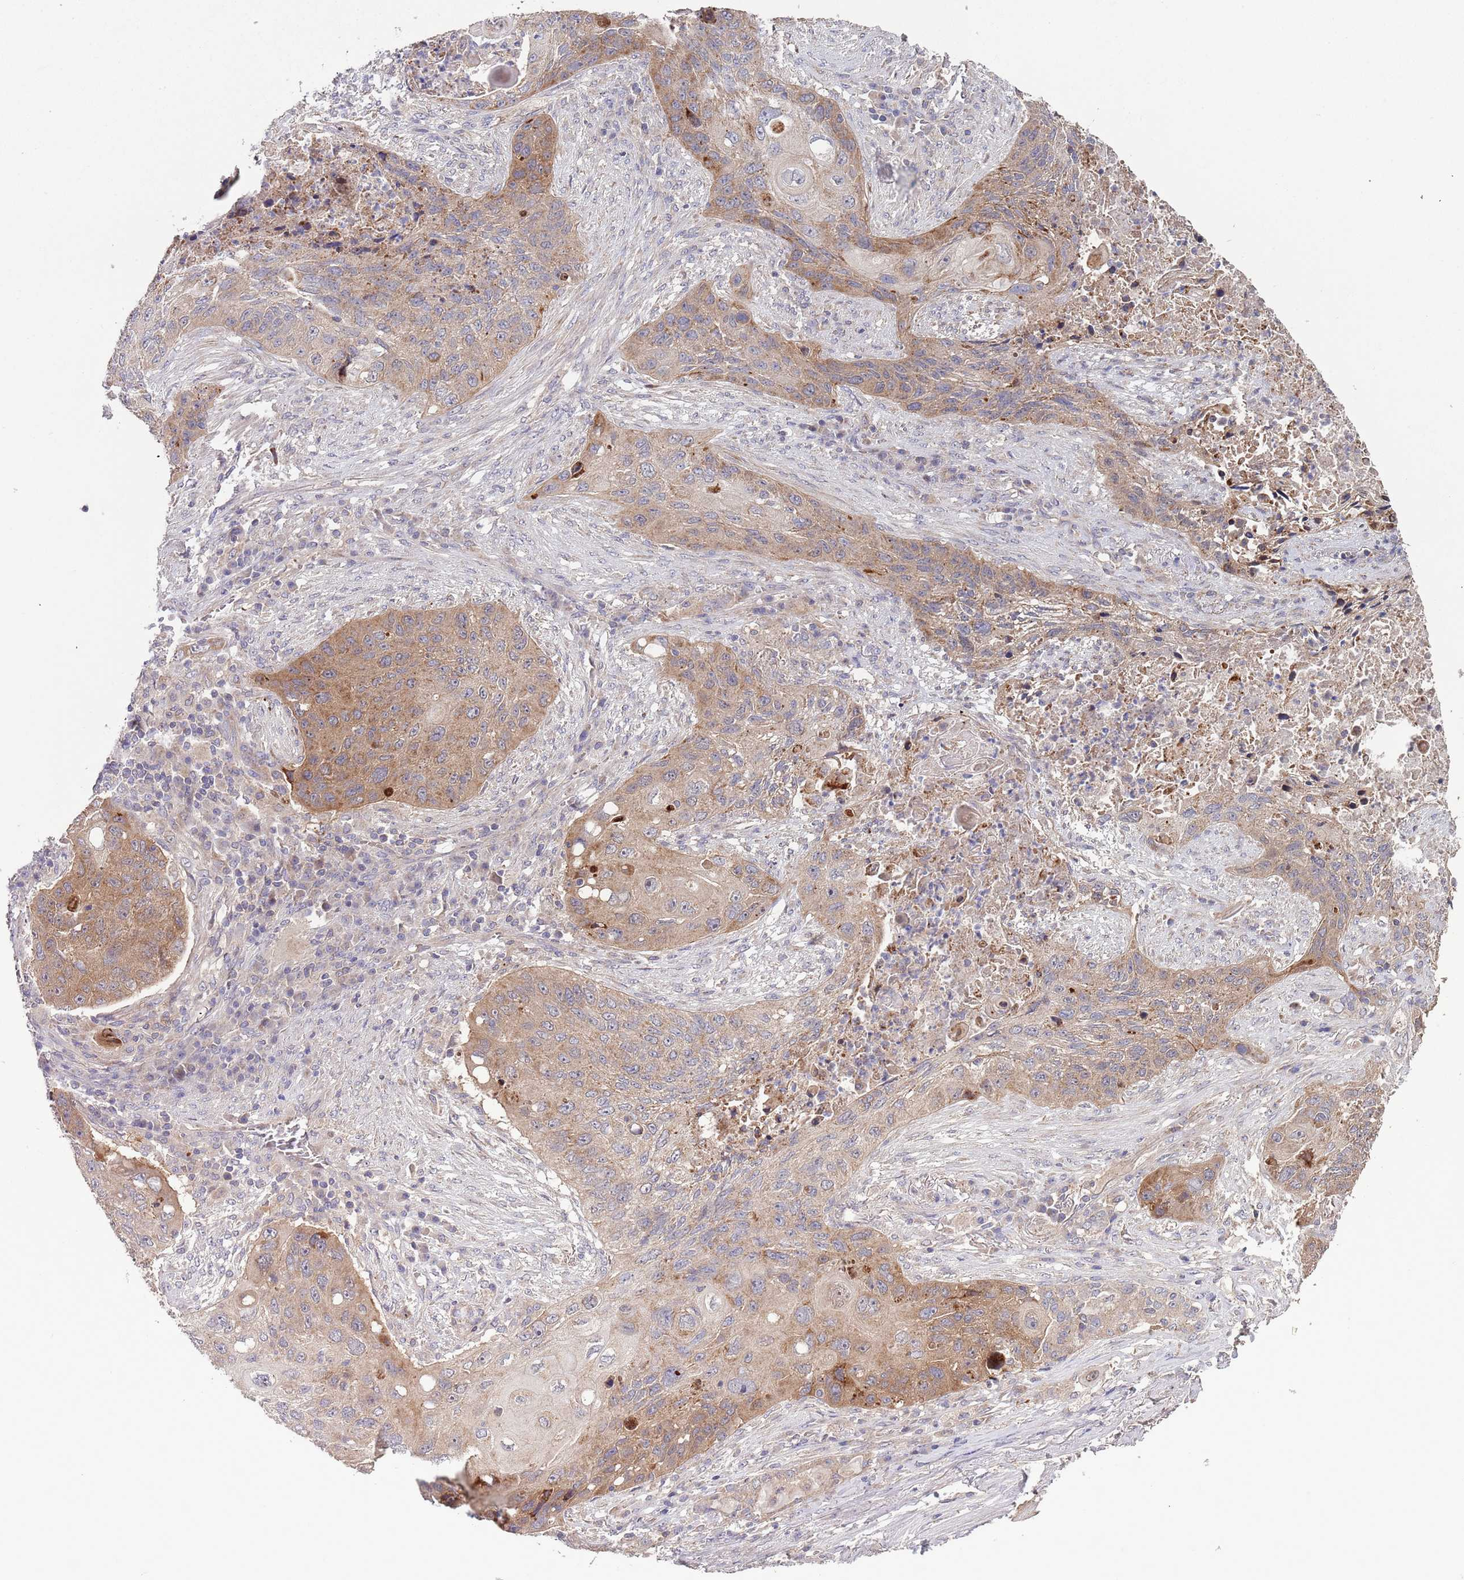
{"staining": {"intensity": "moderate", "quantity": "25%-75%", "location": "cytoplasmic/membranous"}, "tissue": "lung cancer", "cell_type": "Tumor cells", "image_type": "cancer", "snomed": [{"axis": "morphology", "description": "Squamous cell carcinoma, NOS"}, {"axis": "topography", "description": "Lung"}], "caption": "Immunohistochemical staining of lung cancer demonstrates medium levels of moderate cytoplasmic/membranous protein staining in approximately 25%-75% of tumor cells. The staining was performed using DAB, with brown indicating positive protein expression. Nuclei are stained blue with hematoxylin.", "gene": "ABCC10", "patient": {"sex": "female", "age": 63}}